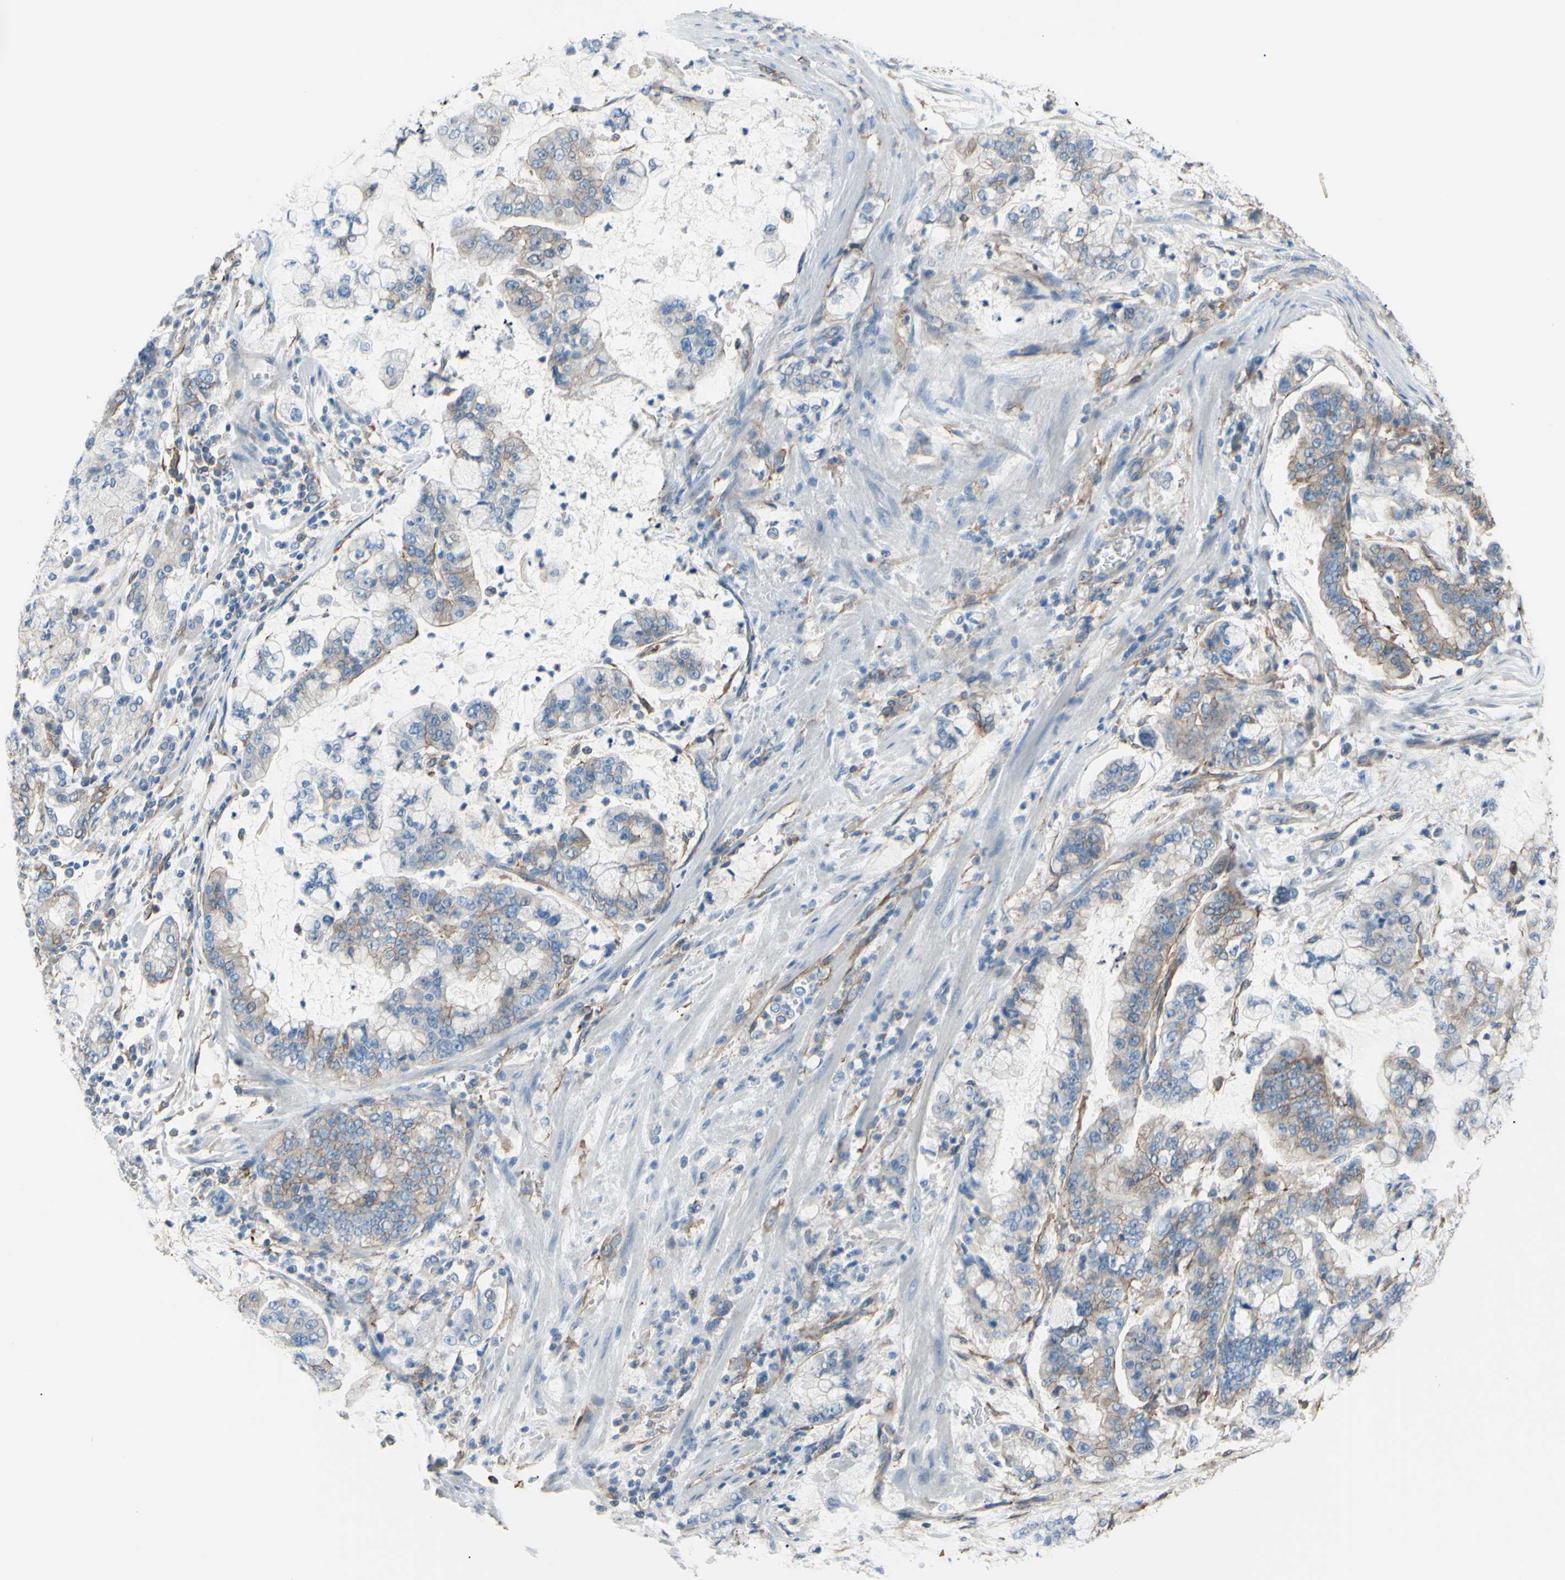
{"staining": {"intensity": "weak", "quantity": ">75%", "location": "cytoplasmic/membranous"}, "tissue": "stomach cancer", "cell_type": "Tumor cells", "image_type": "cancer", "snomed": [{"axis": "morphology", "description": "Normal tissue, NOS"}, {"axis": "morphology", "description": "Adenocarcinoma, NOS"}, {"axis": "topography", "description": "Stomach, upper"}, {"axis": "topography", "description": "Stomach"}], "caption": "High-power microscopy captured an IHC image of adenocarcinoma (stomach), revealing weak cytoplasmic/membranous staining in approximately >75% of tumor cells.", "gene": "ADD1", "patient": {"sex": "male", "age": 76}}